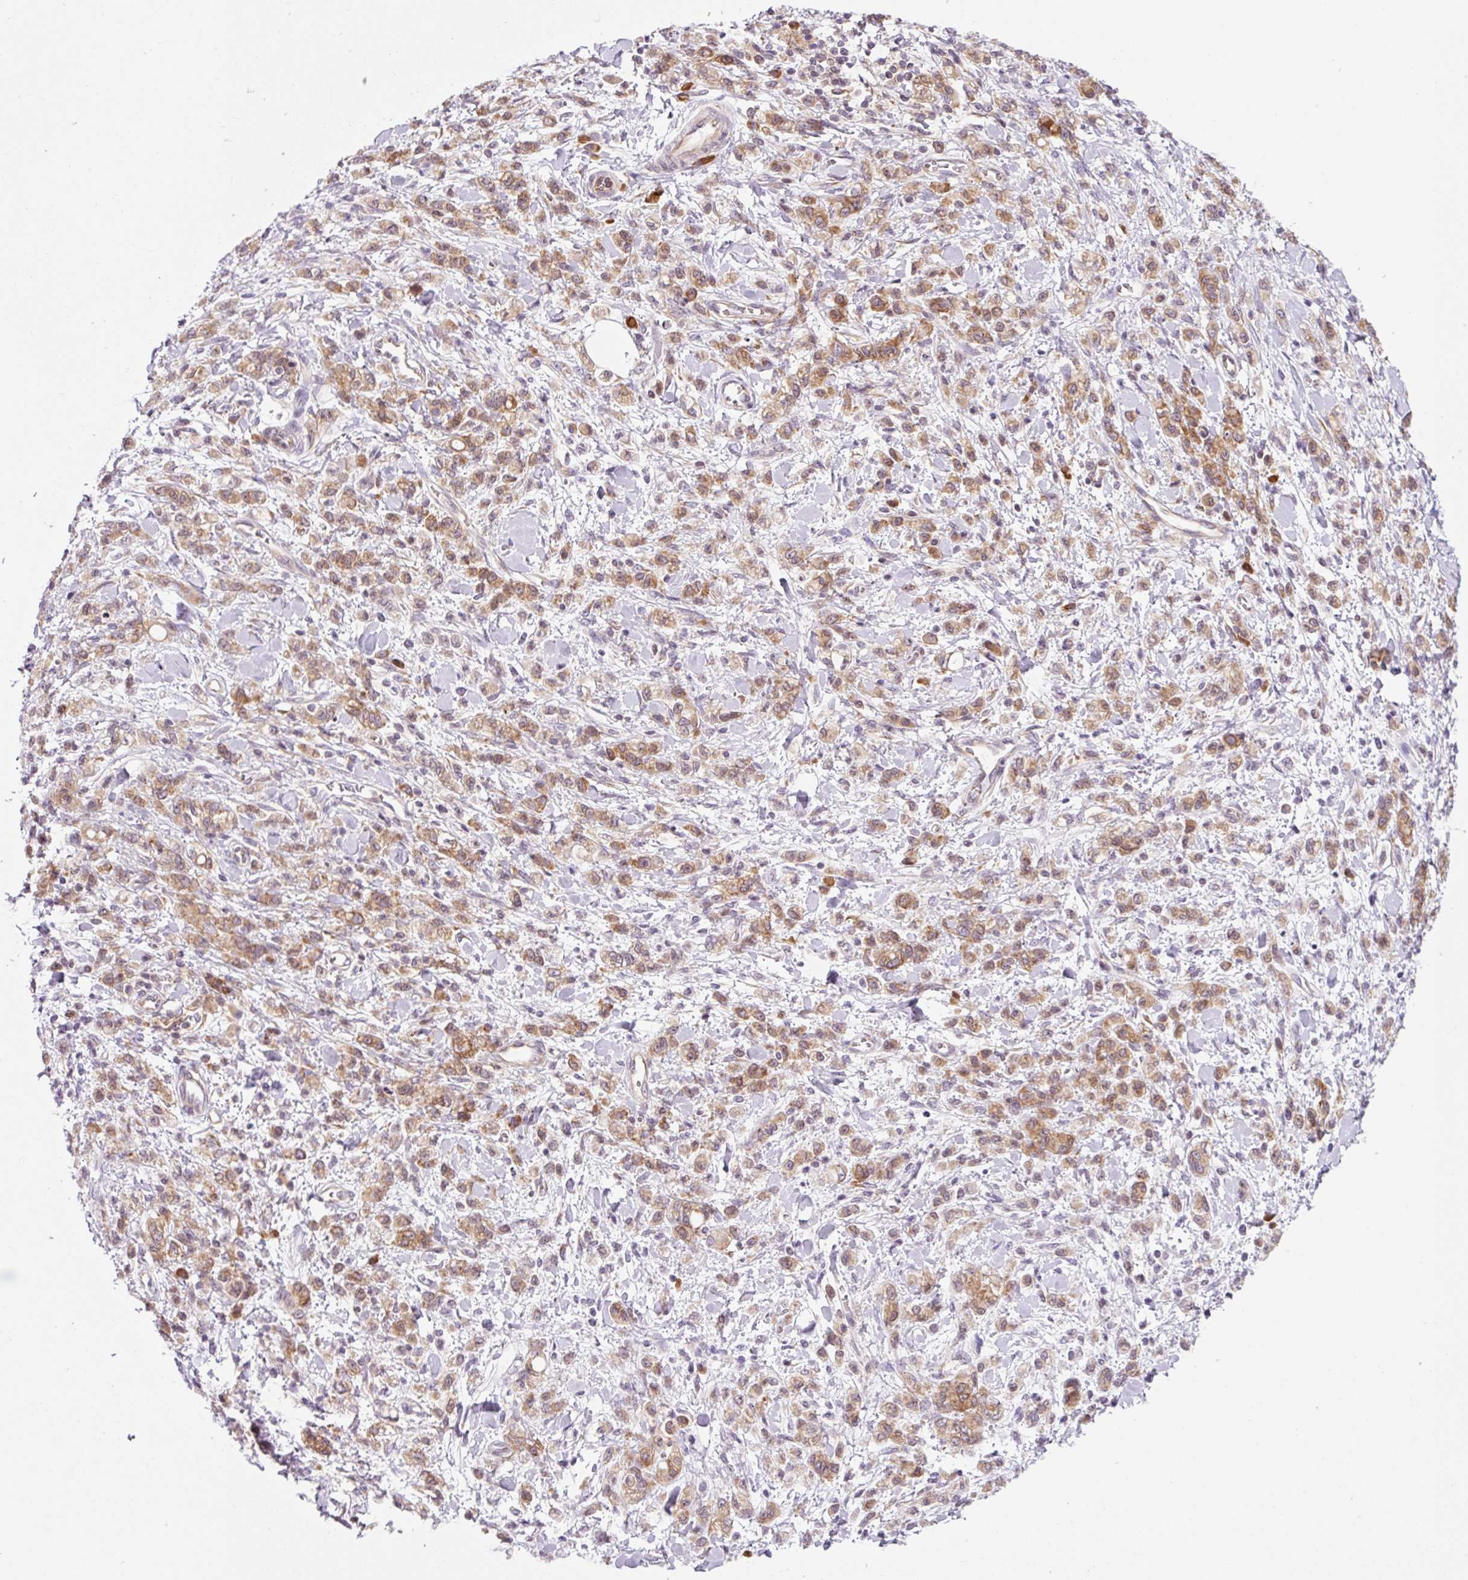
{"staining": {"intensity": "moderate", "quantity": ">75%", "location": "cytoplasmic/membranous"}, "tissue": "stomach cancer", "cell_type": "Tumor cells", "image_type": "cancer", "snomed": [{"axis": "morphology", "description": "Adenocarcinoma, NOS"}, {"axis": "topography", "description": "Stomach"}], "caption": "Brown immunohistochemical staining in stomach cancer demonstrates moderate cytoplasmic/membranous positivity in about >75% of tumor cells. The protein of interest is shown in brown color, while the nuclei are stained blue.", "gene": "RPL41", "patient": {"sex": "male", "age": 77}}